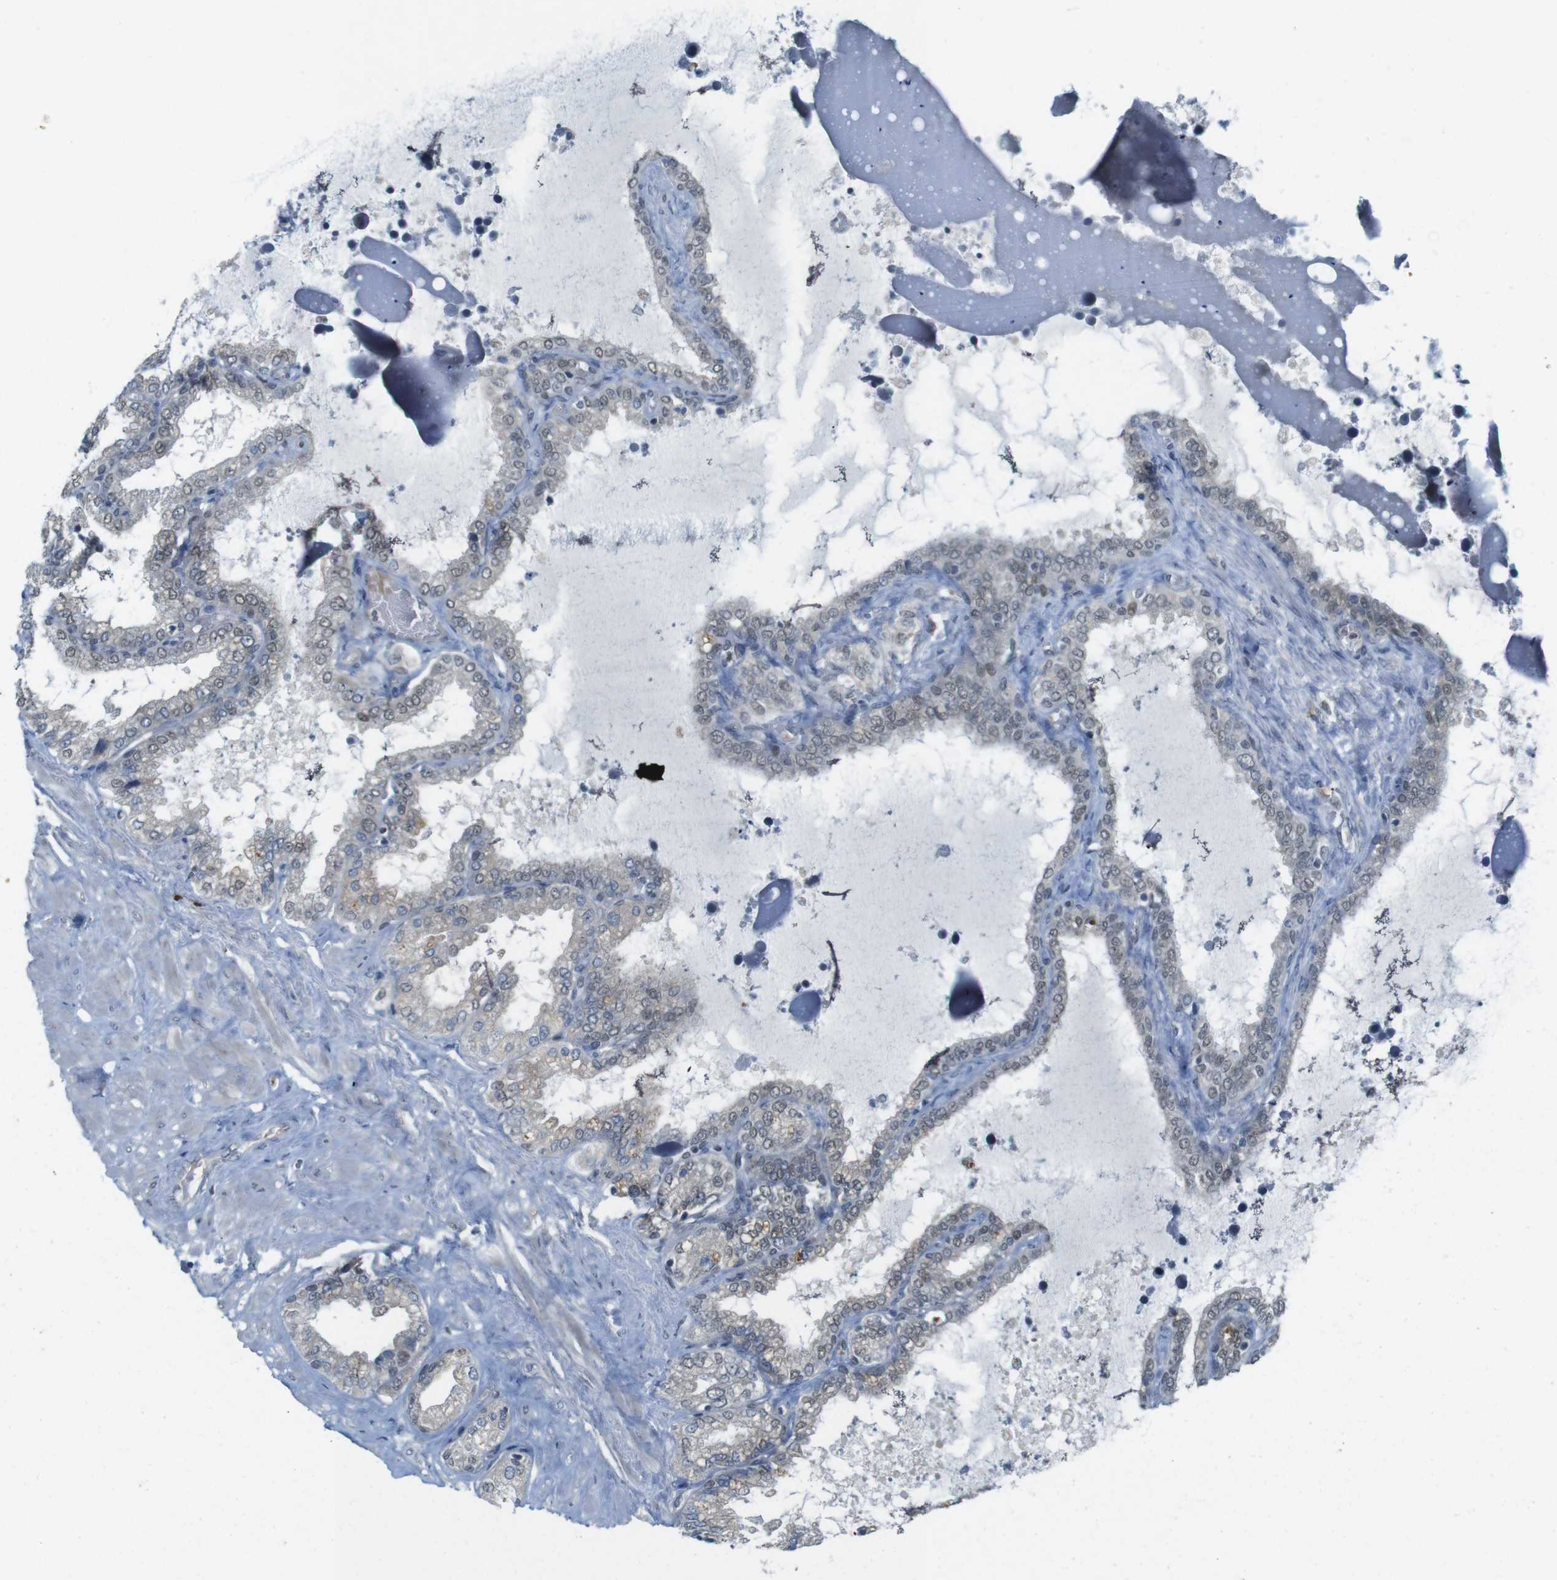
{"staining": {"intensity": "weak", "quantity": ">75%", "location": "cytoplasmic/membranous,nuclear"}, "tissue": "seminal vesicle", "cell_type": "Glandular cells", "image_type": "normal", "snomed": [{"axis": "morphology", "description": "Normal tissue, NOS"}, {"axis": "topography", "description": "Seminal veicle"}], "caption": "Glandular cells demonstrate weak cytoplasmic/membranous,nuclear staining in approximately >75% of cells in normal seminal vesicle.", "gene": "MAPKAPK5", "patient": {"sex": "male", "age": 46}}